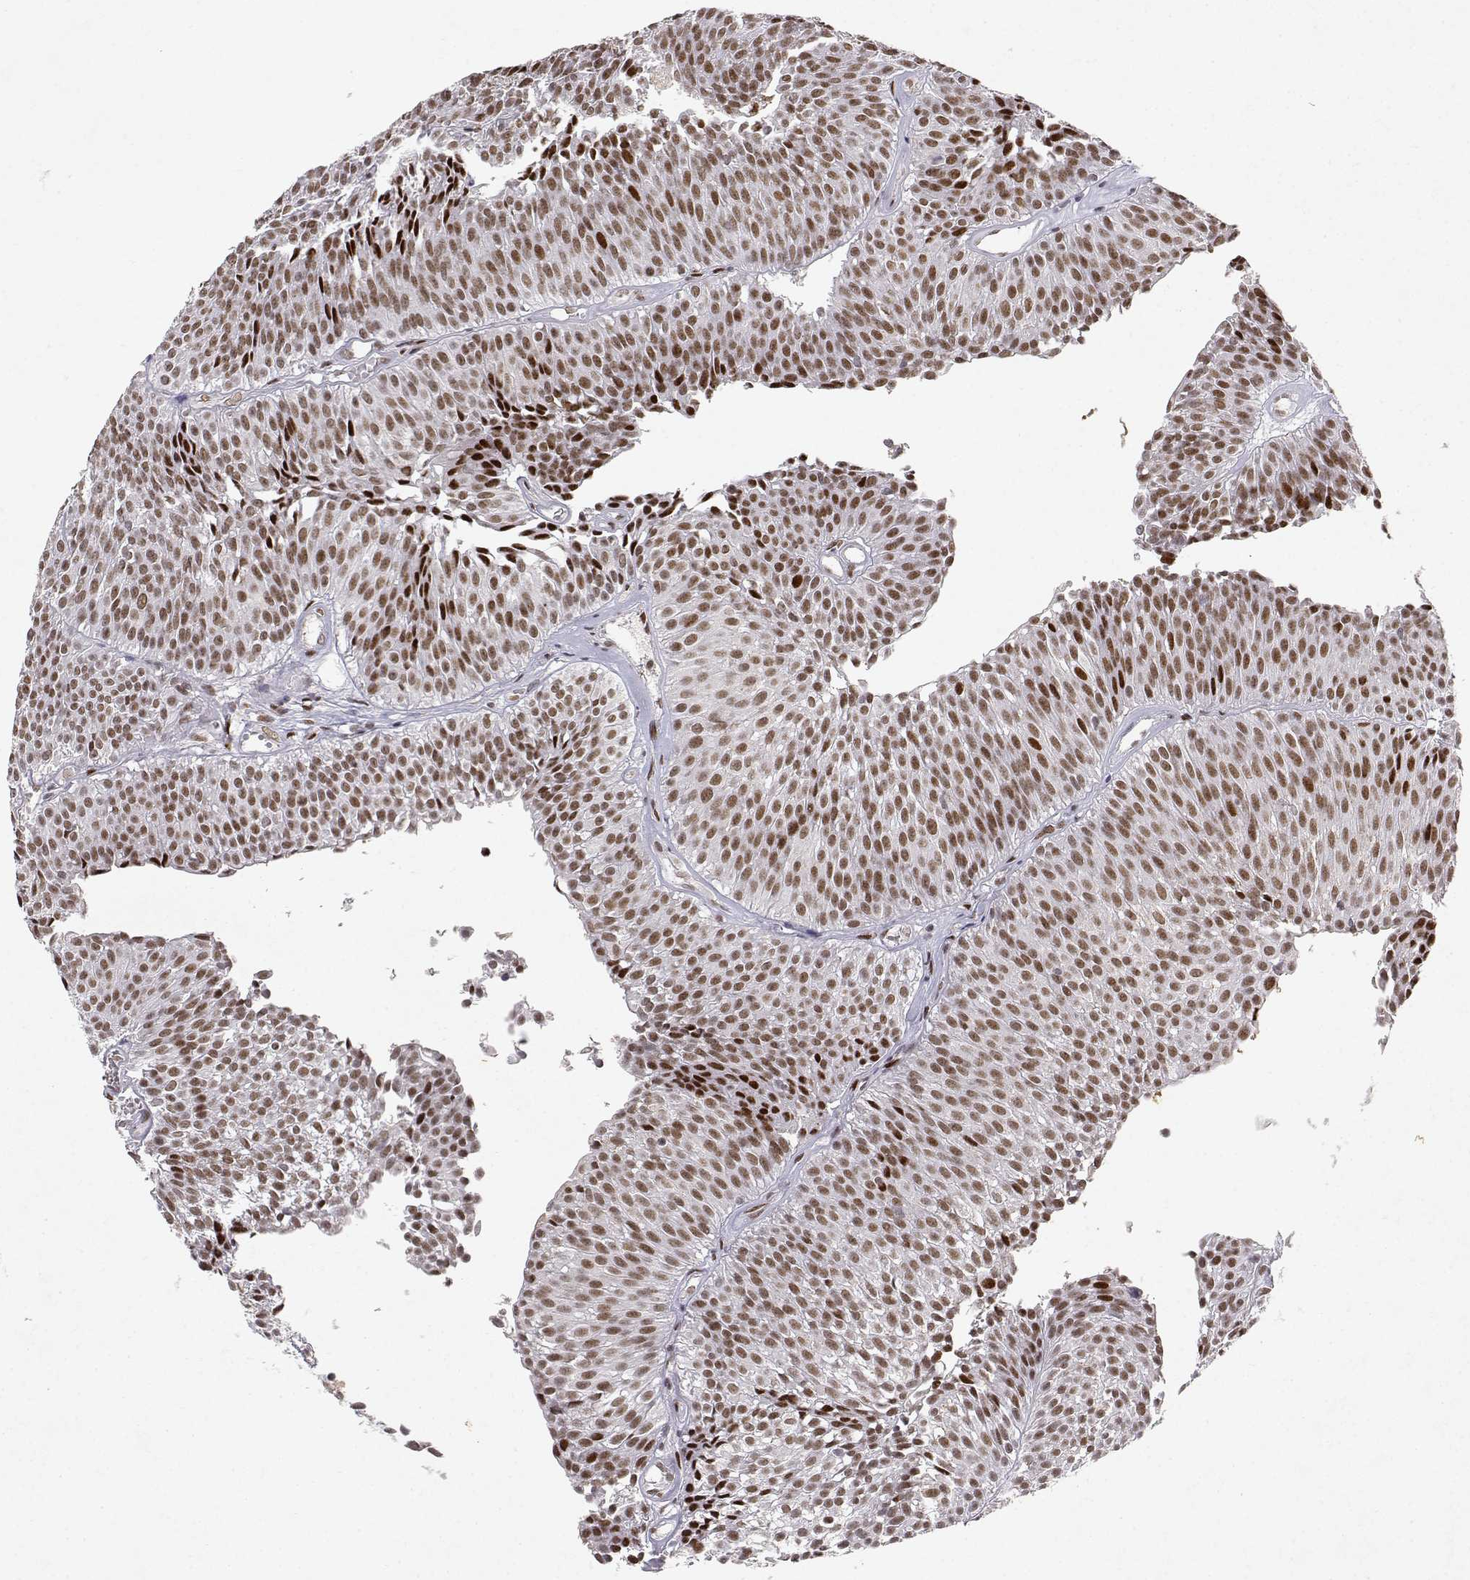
{"staining": {"intensity": "moderate", "quantity": ">75%", "location": "nuclear"}, "tissue": "urothelial cancer", "cell_type": "Tumor cells", "image_type": "cancer", "snomed": [{"axis": "morphology", "description": "Urothelial carcinoma, Low grade"}, {"axis": "topography", "description": "Urinary bladder"}], "caption": "Urothelial carcinoma (low-grade) stained with IHC reveals moderate nuclear staining in about >75% of tumor cells. (IHC, brightfield microscopy, high magnification).", "gene": "RSF1", "patient": {"sex": "male", "age": 63}}